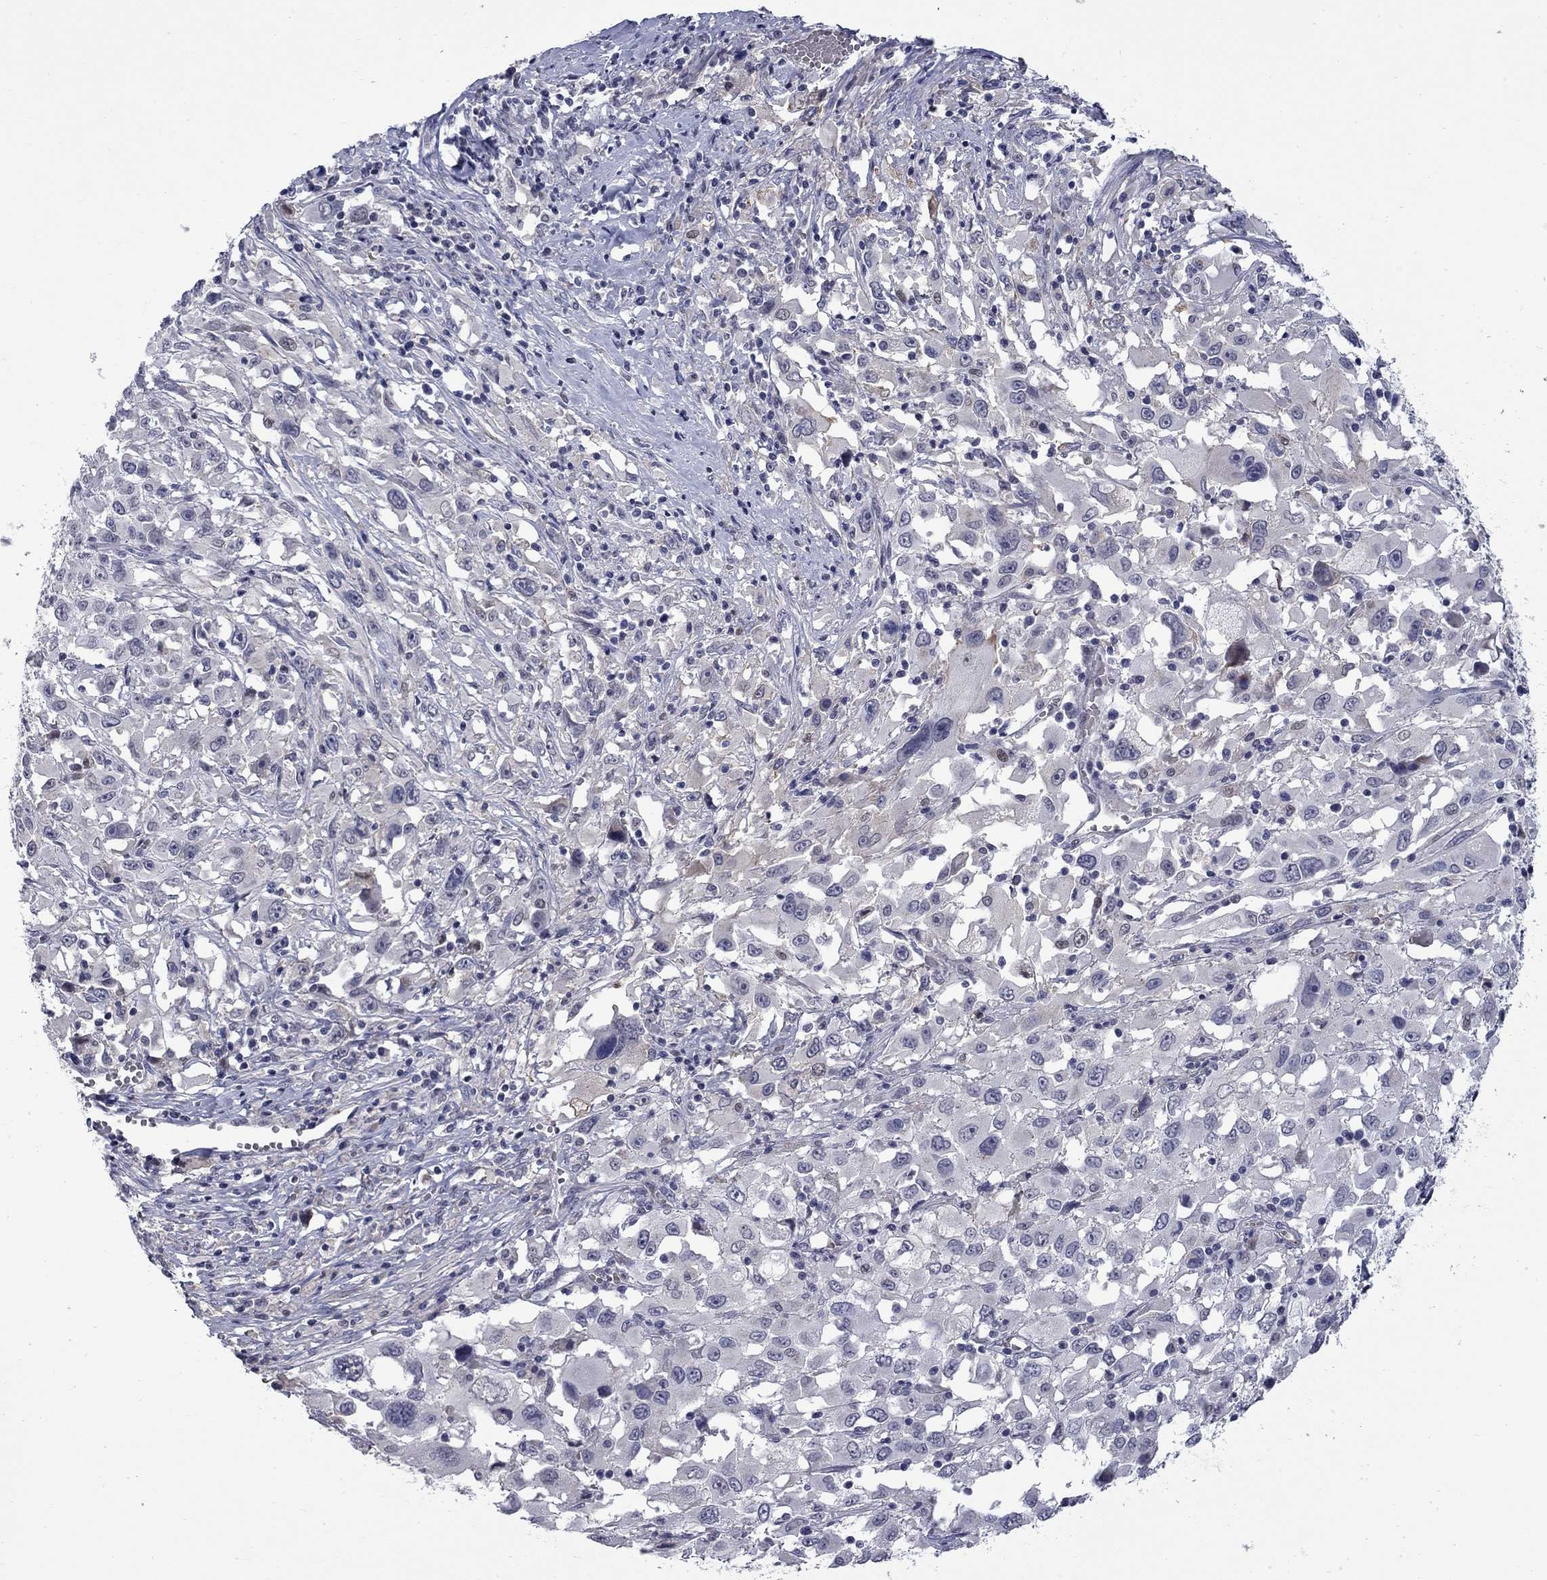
{"staining": {"intensity": "negative", "quantity": "none", "location": "none"}, "tissue": "melanoma", "cell_type": "Tumor cells", "image_type": "cancer", "snomed": [{"axis": "morphology", "description": "Malignant melanoma, Metastatic site"}, {"axis": "topography", "description": "Soft tissue"}], "caption": "Human melanoma stained for a protein using immunohistochemistry demonstrates no positivity in tumor cells.", "gene": "HTR4", "patient": {"sex": "male", "age": 50}}